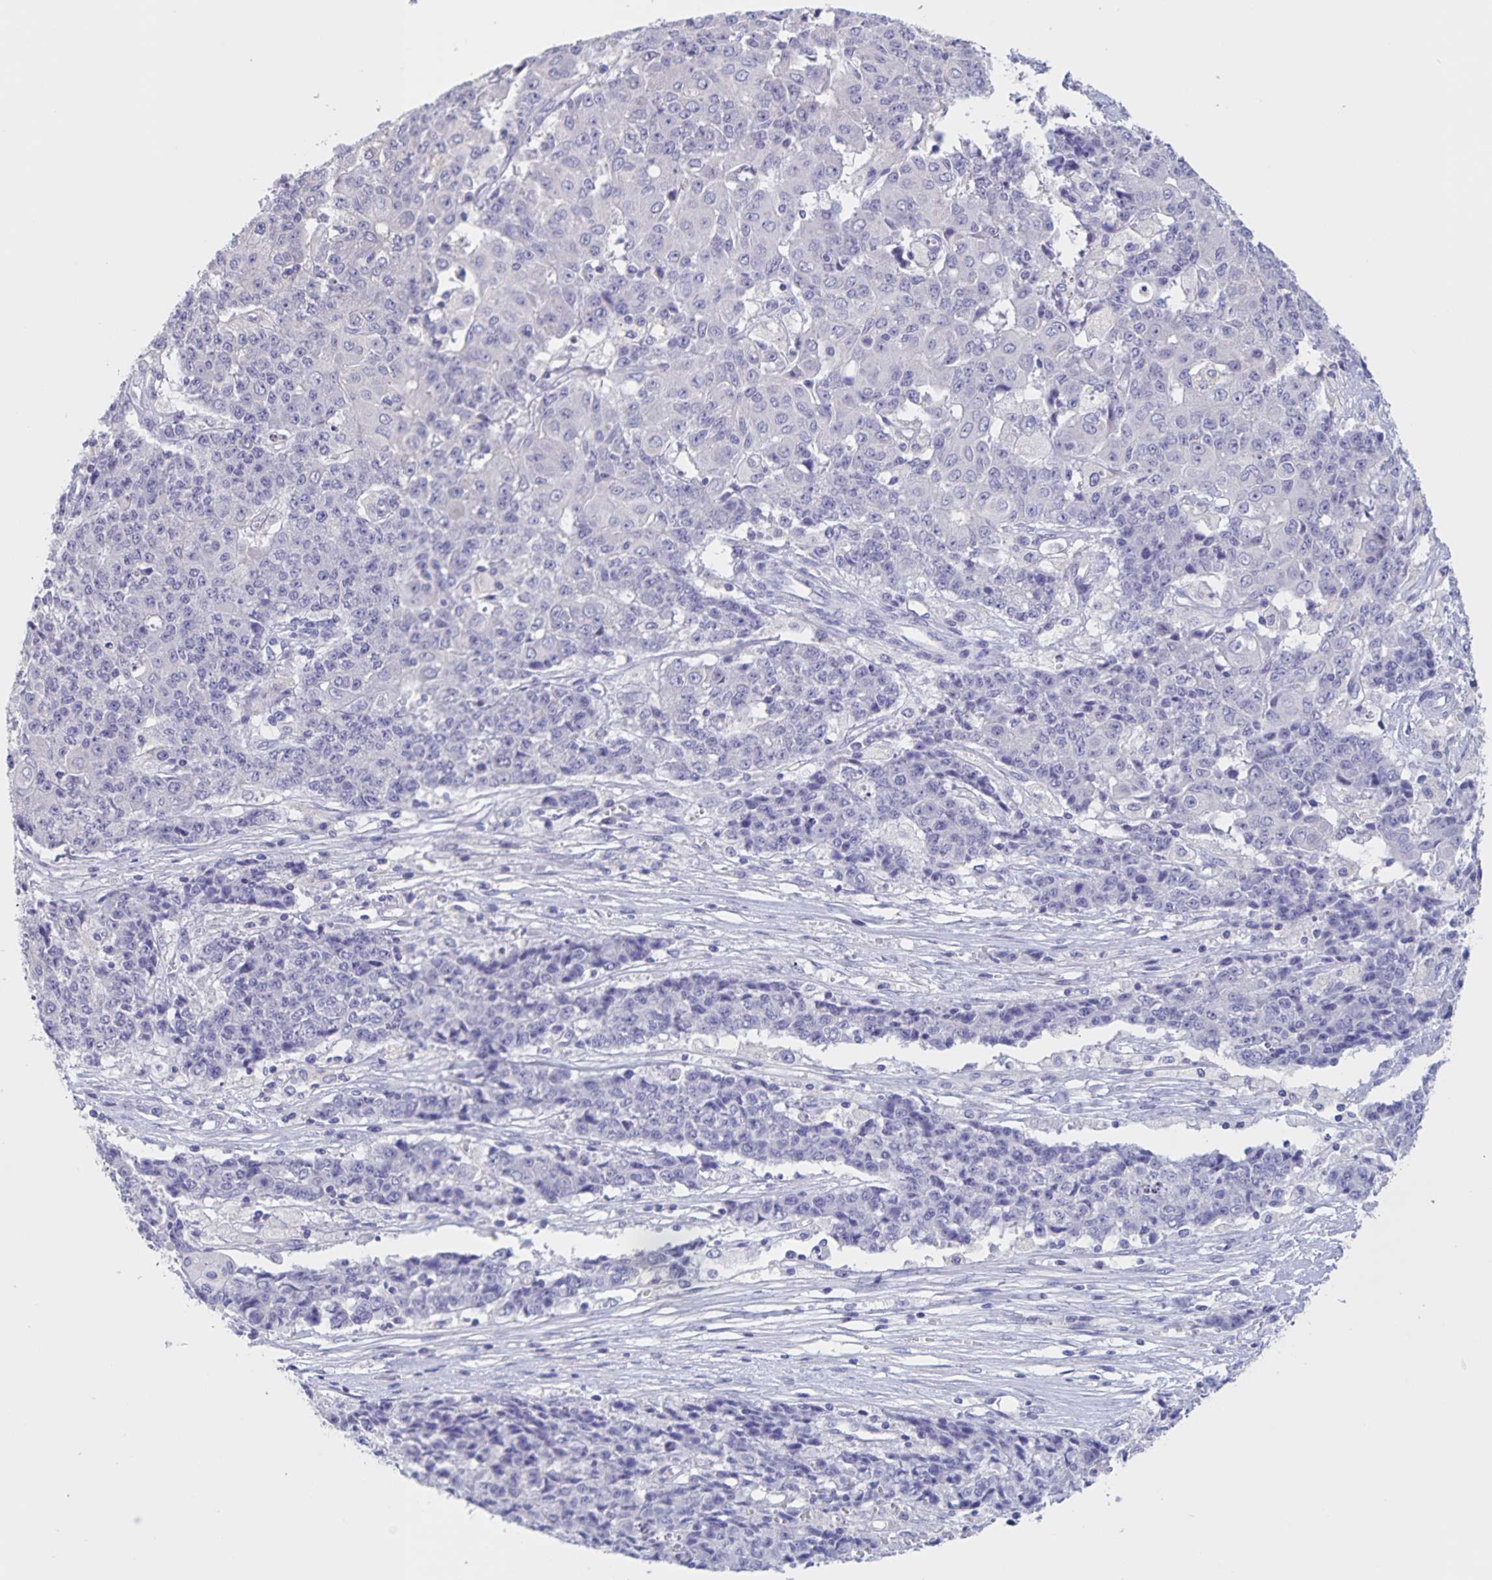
{"staining": {"intensity": "negative", "quantity": "none", "location": "none"}, "tissue": "ovarian cancer", "cell_type": "Tumor cells", "image_type": "cancer", "snomed": [{"axis": "morphology", "description": "Carcinoma, endometroid"}, {"axis": "topography", "description": "Ovary"}], "caption": "Tumor cells are negative for brown protein staining in ovarian endometroid carcinoma.", "gene": "DMGDH", "patient": {"sex": "female", "age": 42}}